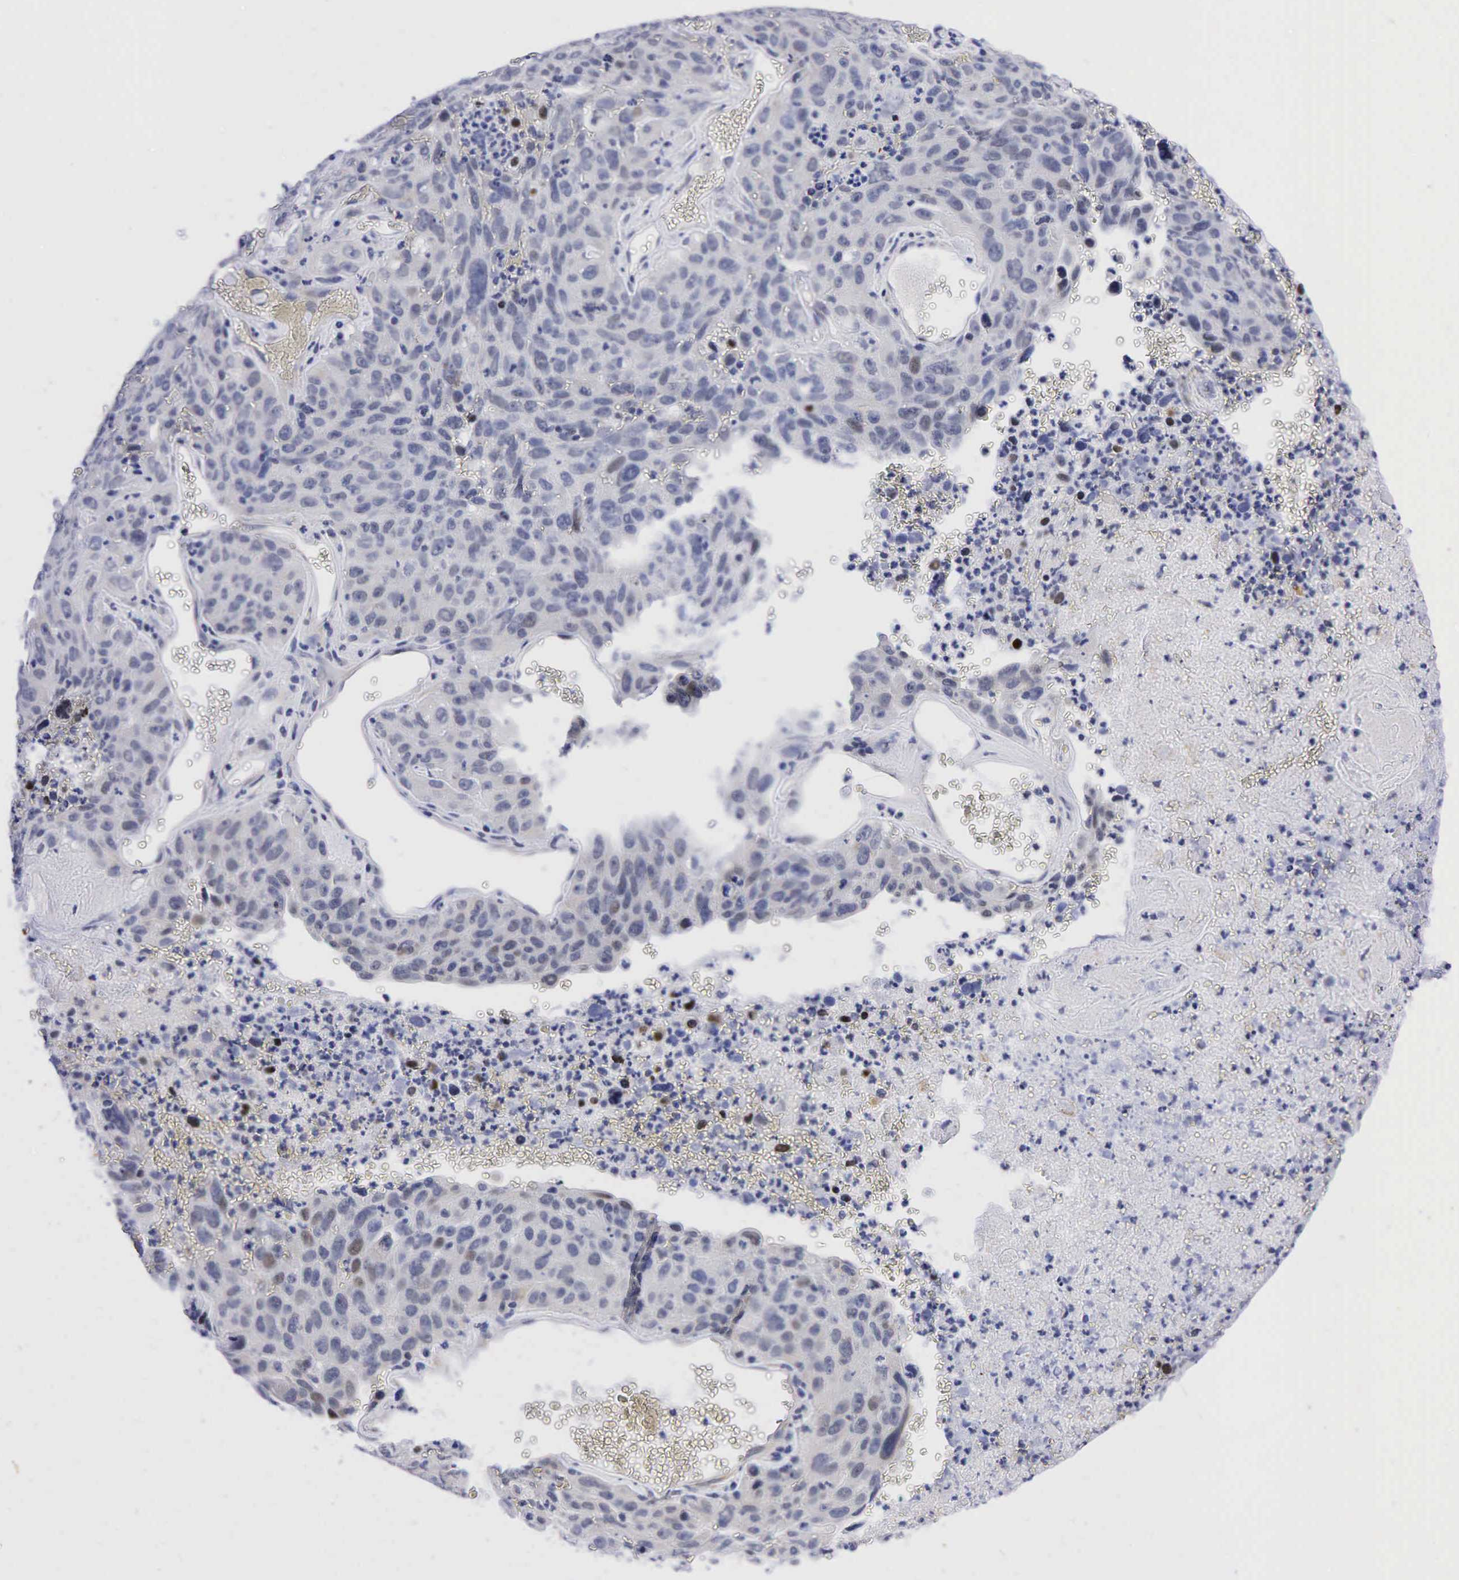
{"staining": {"intensity": "weak", "quantity": "<25%", "location": "cytoplasmic/membranous,nuclear"}, "tissue": "lung cancer", "cell_type": "Tumor cells", "image_type": "cancer", "snomed": [{"axis": "morphology", "description": "Squamous cell carcinoma, NOS"}, {"axis": "topography", "description": "Lung"}], "caption": "Photomicrograph shows no protein expression in tumor cells of squamous cell carcinoma (lung) tissue.", "gene": "PGR", "patient": {"sex": "male", "age": 64}}